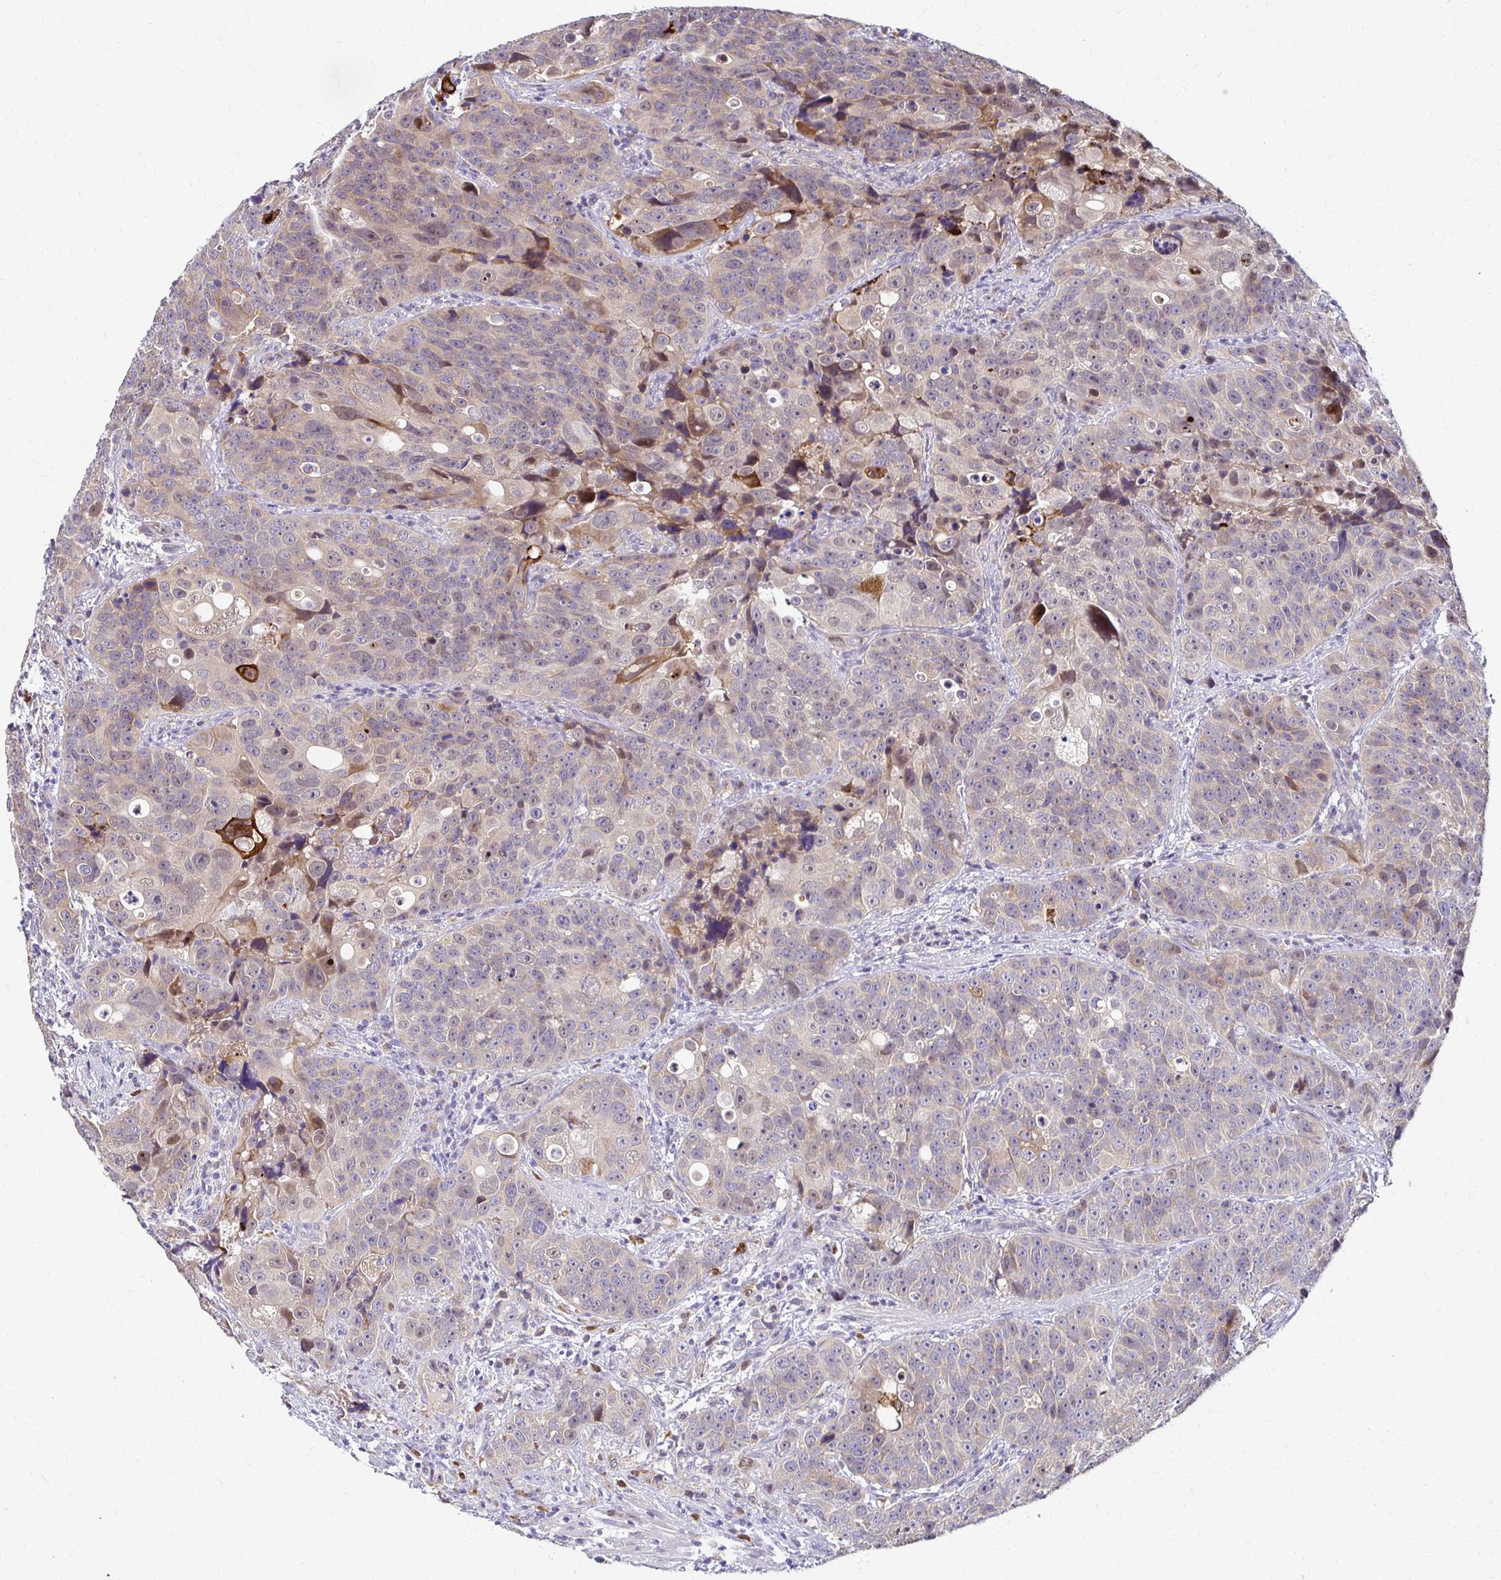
{"staining": {"intensity": "weak", "quantity": "<25%", "location": "cytoplasmic/membranous"}, "tissue": "urothelial cancer", "cell_type": "Tumor cells", "image_type": "cancer", "snomed": [{"axis": "morphology", "description": "Urothelial carcinoma, NOS"}, {"axis": "topography", "description": "Urinary bladder"}], "caption": "Immunohistochemistry (IHC) of urothelial cancer demonstrates no positivity in tumor cells.", "gene": "PADI2", "patient": {"sex": "male", "age": 52}}